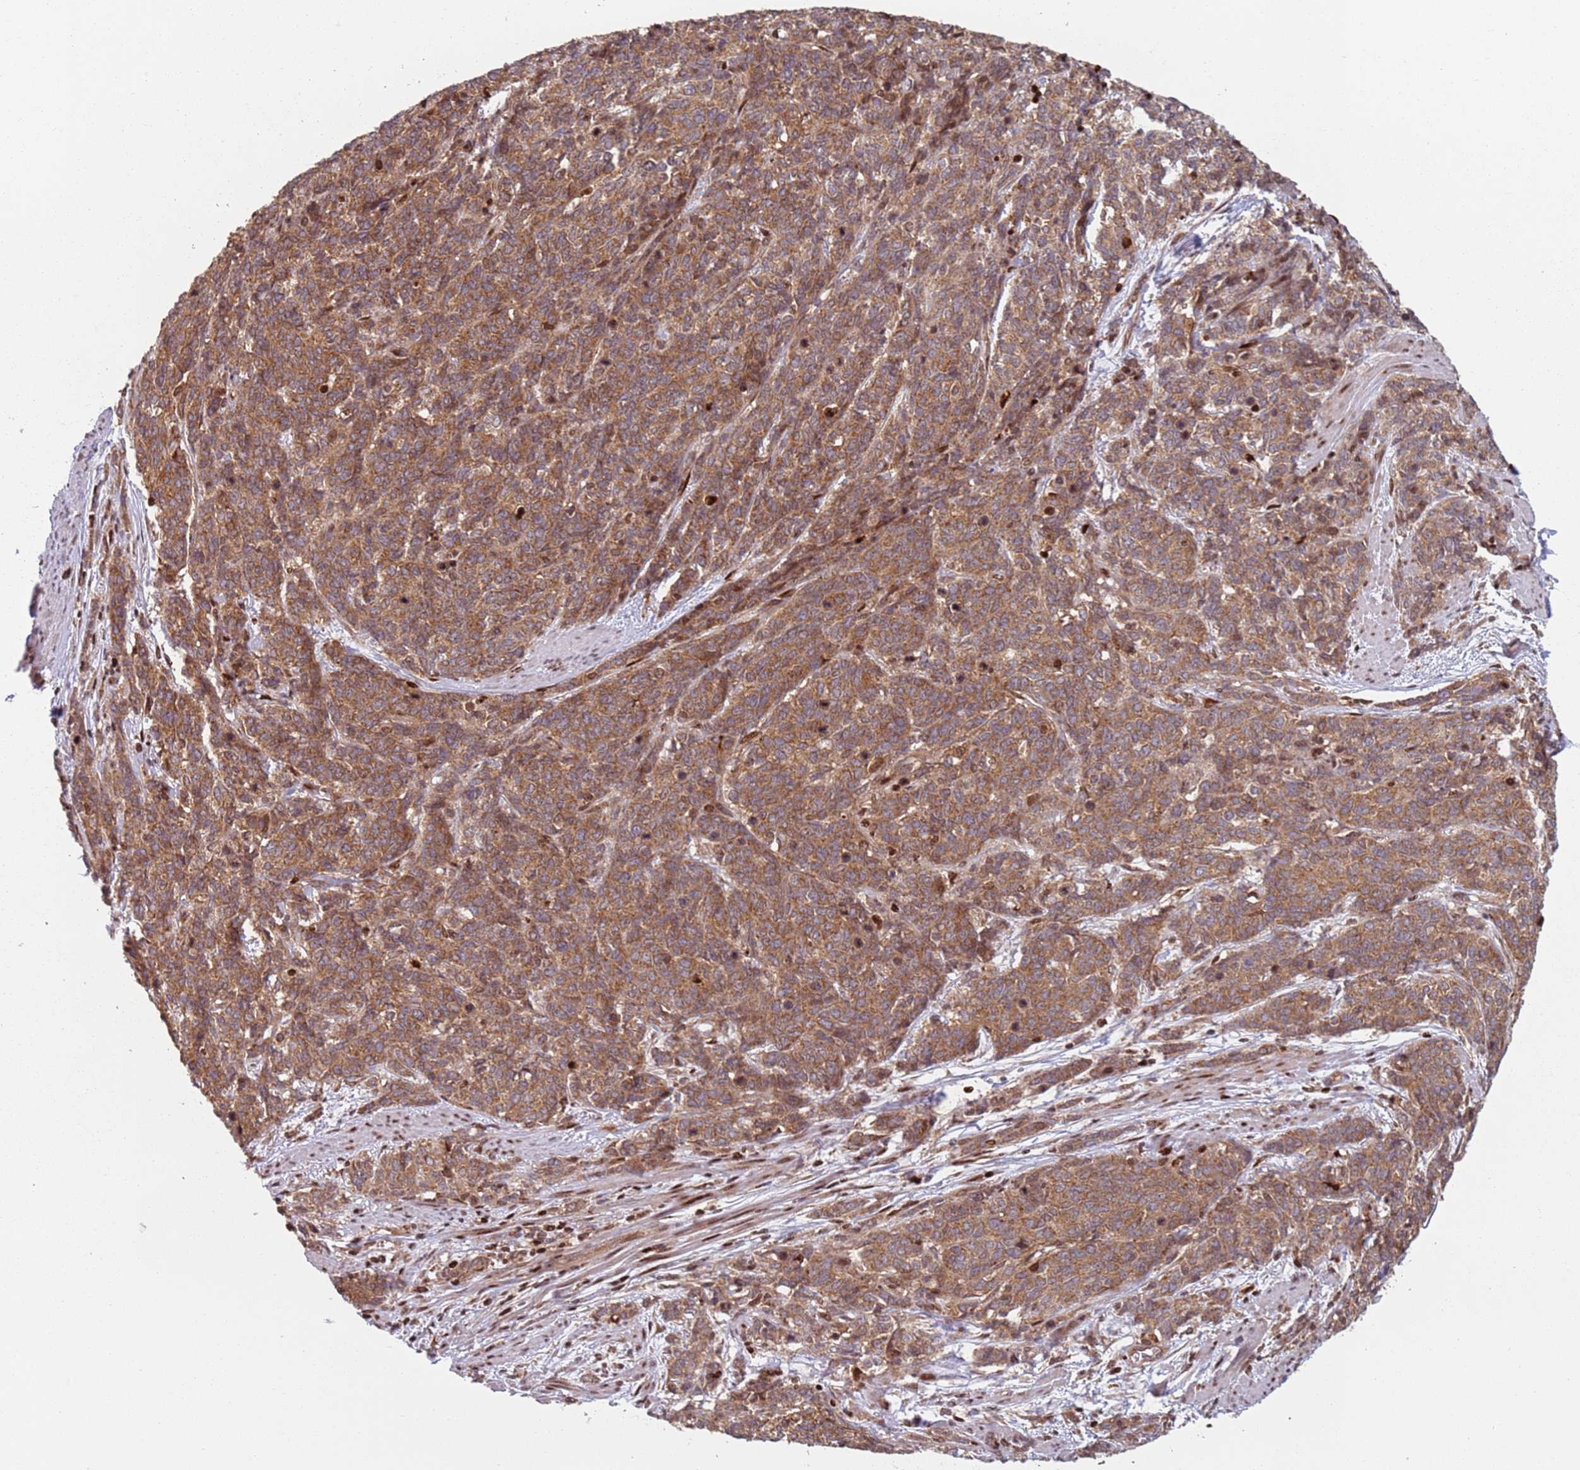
{"staining": {"intensity": "moderate", "quantity": ">75%", "location": "cytoplasmic/membranous"}, "tissue": "cervical cancer", "cell_type": "Tumor cells", "image_type": "cancer", "snomed": [{"axis": "morphology", "description": "Squamous cell carcinoma, NOS"}, {"axis": "topography", "description": "Cervix"}], "caption": "Cervical squamous cell carcinoma was stained to show a protein in brown. There is medium levels of moderate cytoplasmic/membranous staining in approximately >75% of tumor cells. Using DAB (3,3'-diaminobenzidine) (brown) and hematoxylin (blue) stains, captured at high magnification using brightfield microscopy.", "gene": "HNRNPLL", "patient": {"sex": "female", "age": 60}}